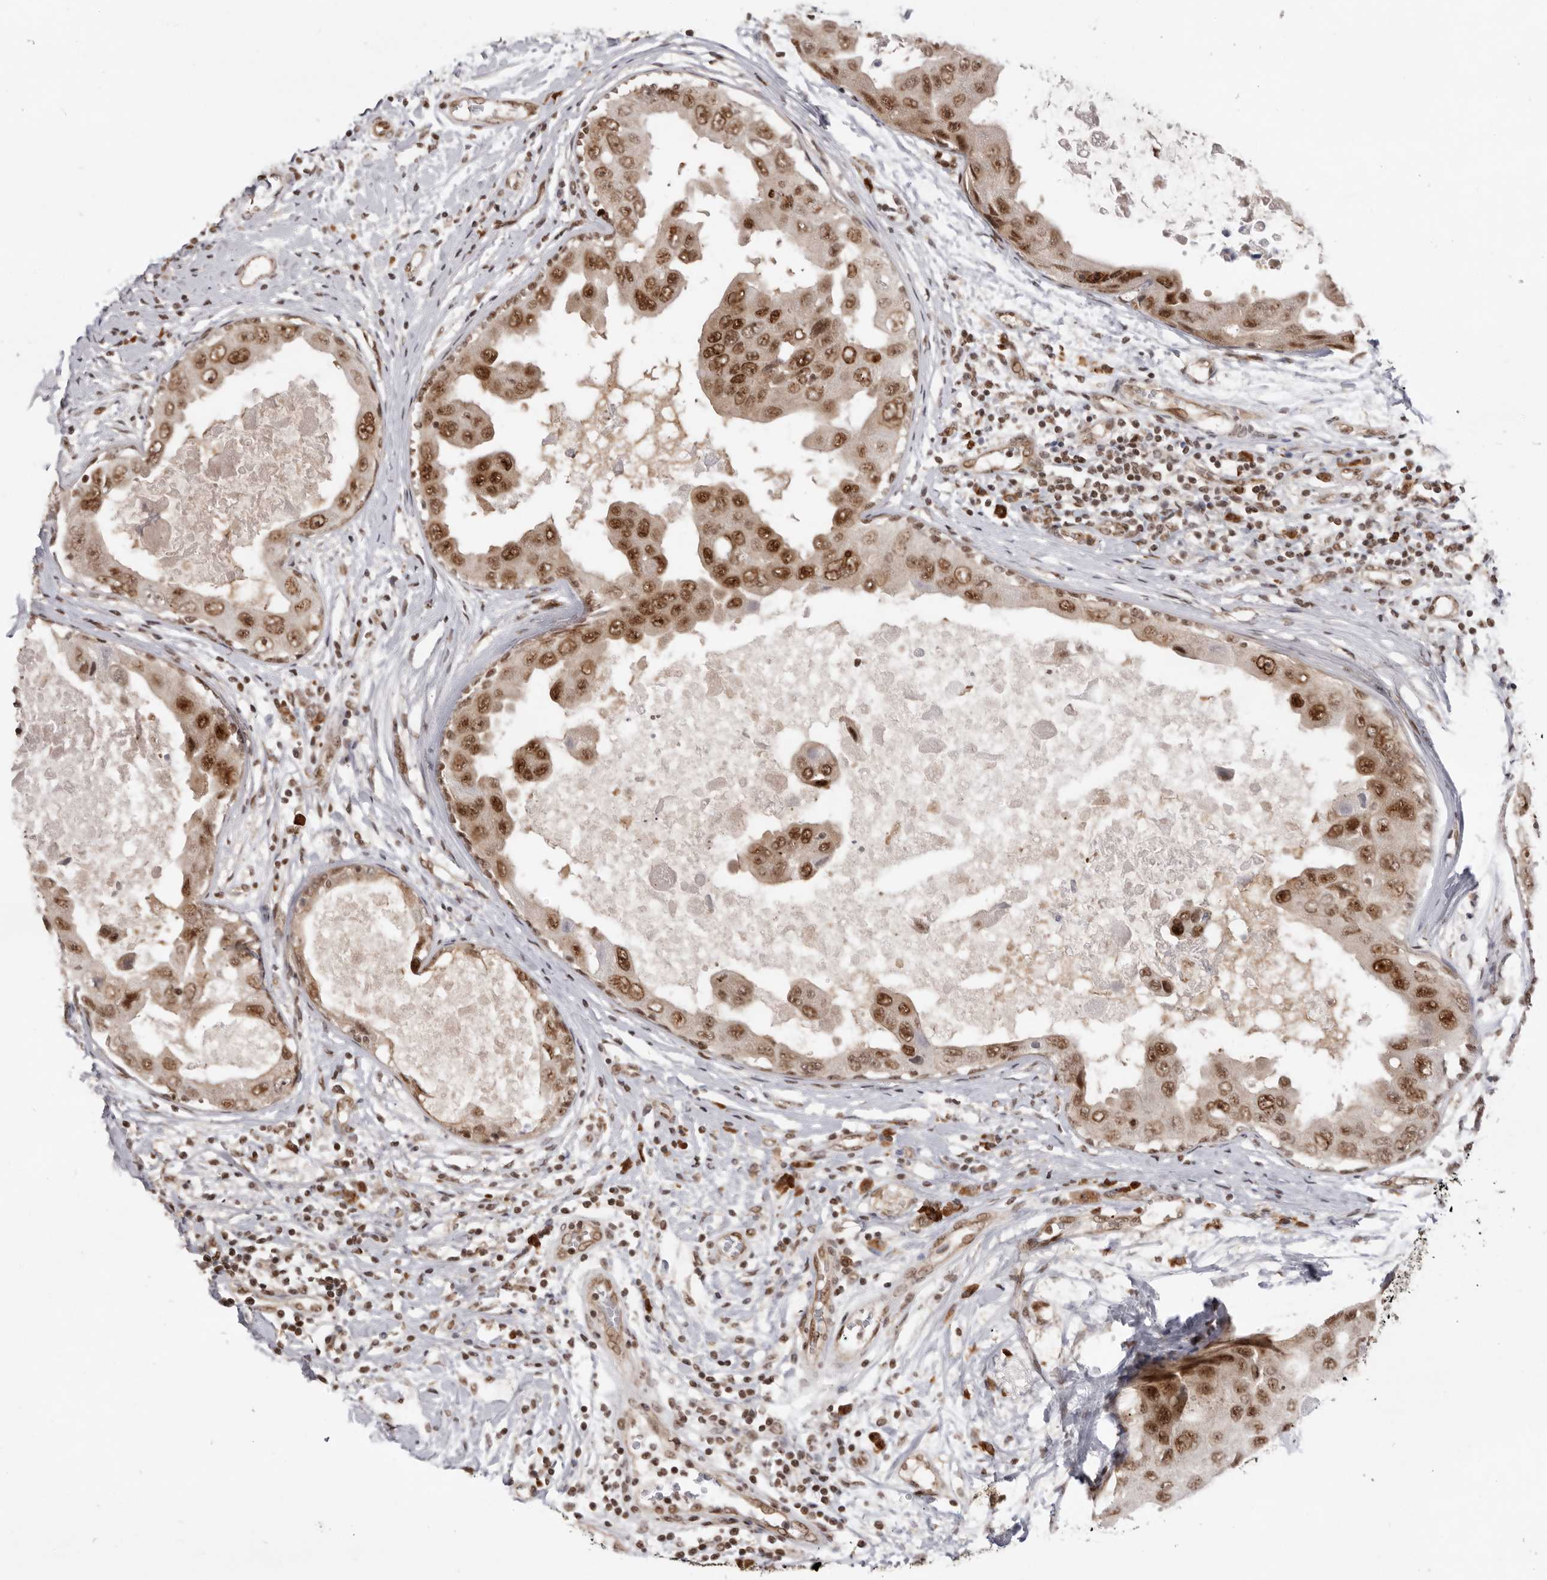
{"staining": {"intensity": "strong", "quantity": ">75%", "location": "nuclear"}, "tissue": "breast cancer", "cell_type": "Tumor cells", "image_type": "cancer", "snomed": [{"axis": "morphology", "description": "Duct carcinoma"}, {"axis": "topography", "description": "Breast"}], "caption": "A brown stain highlights strong nuclear expression of a protein in breast cancer (intraductal carcinoma) tumor cells.", "gene": "CHTOP", "patient": {"sex": "female", "age": 27}}